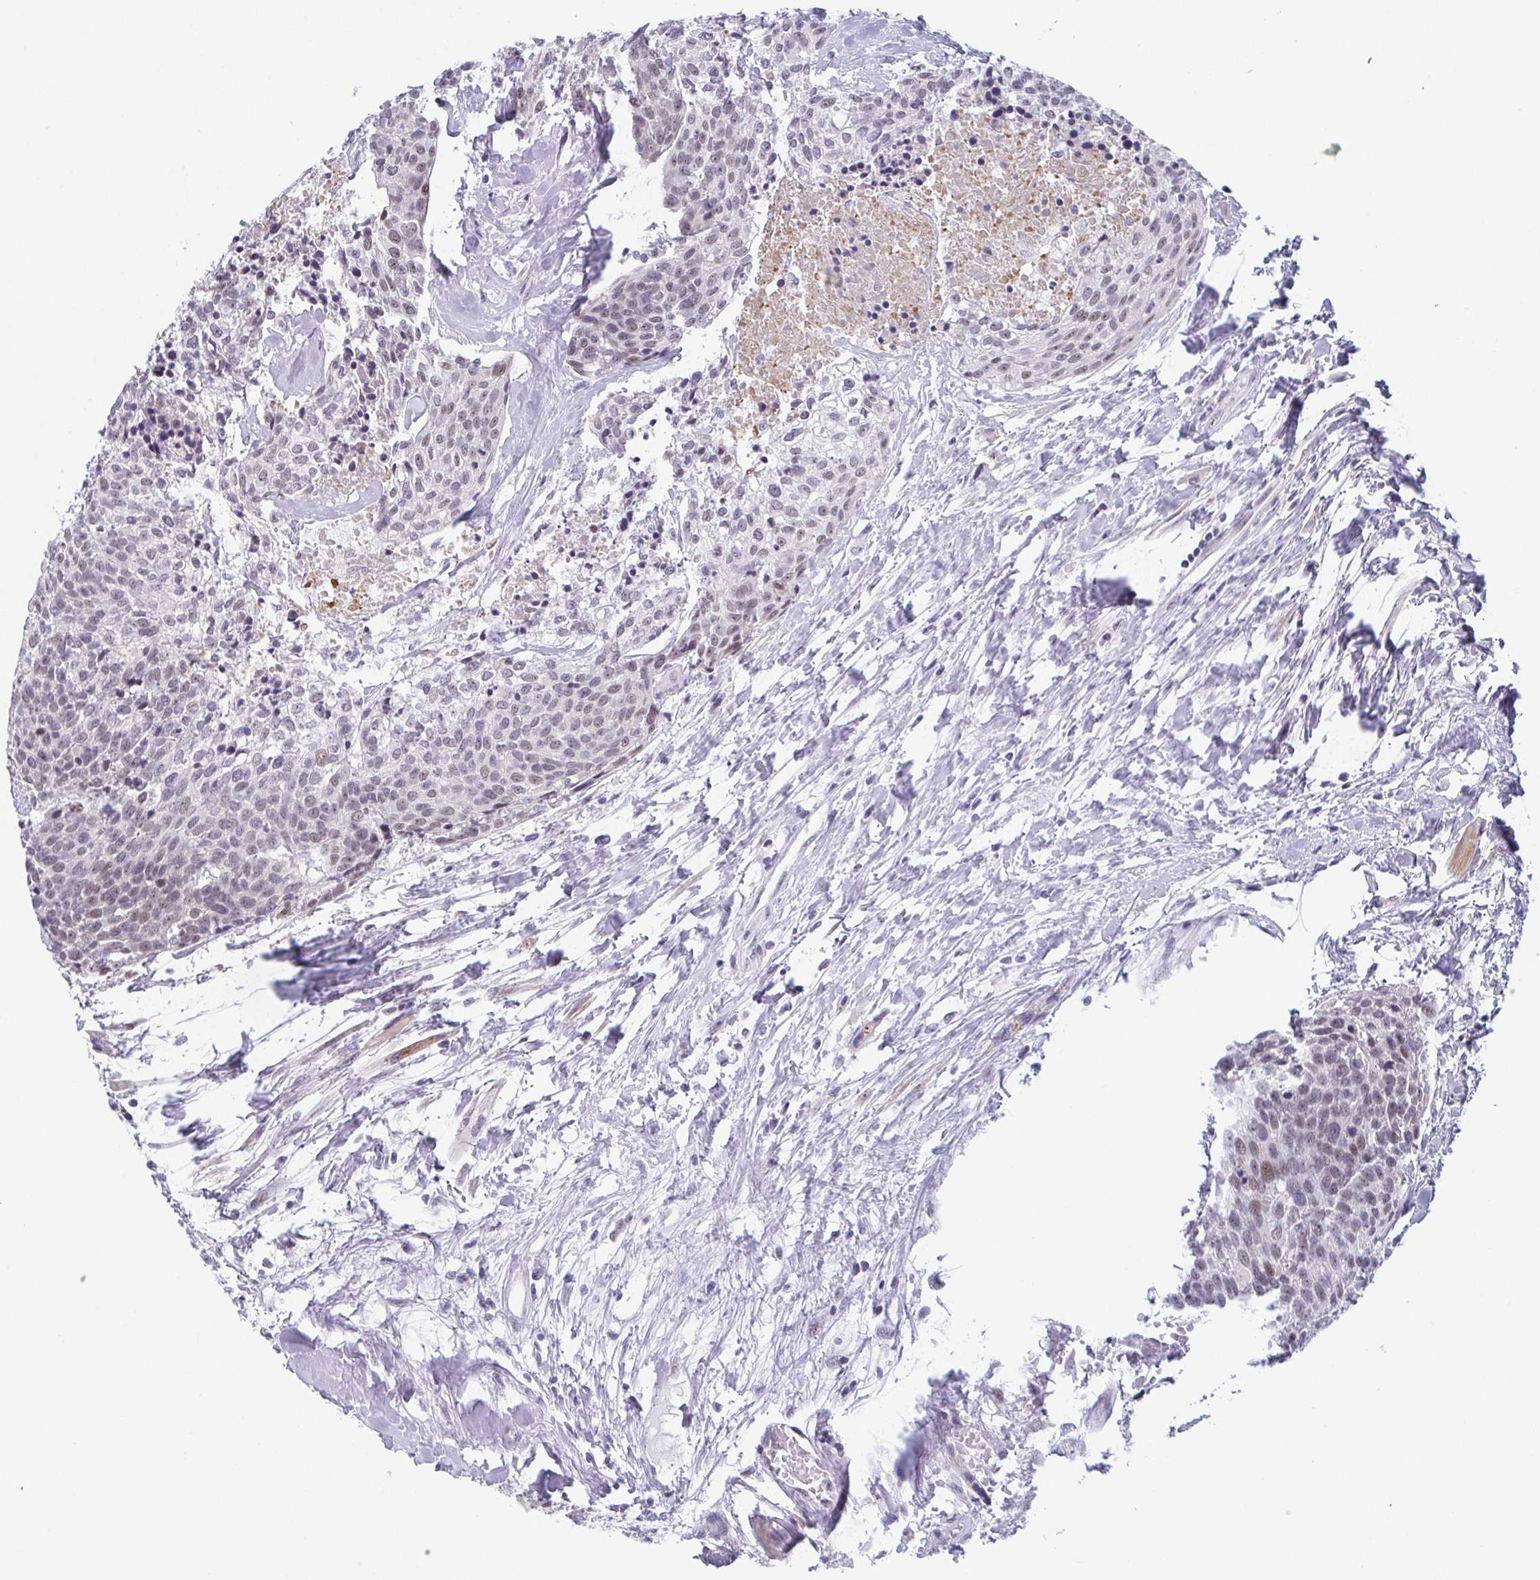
{"staining": {"intensity": "weak", "quantity": "<25%", "location": "nuclear"}, "tissue": "head and neck cancer", "cell_type": "Tumor cells", "image_type": "cancer", "snomed": [{"axis": "morphology", "description": "Squamous cell carcinoma, NOS"}, {"axis": "topography", "description": "Oral tissue"}, {"axis": "topography", "description": "Head-Neck"}], "caption": "Micrograph shows no significant protein staining in tumor cells of head and neck cancer (squamous cell carcinoma).", "gene": "EXOSC7", "patient": {"sex": "male", "age": 64}}